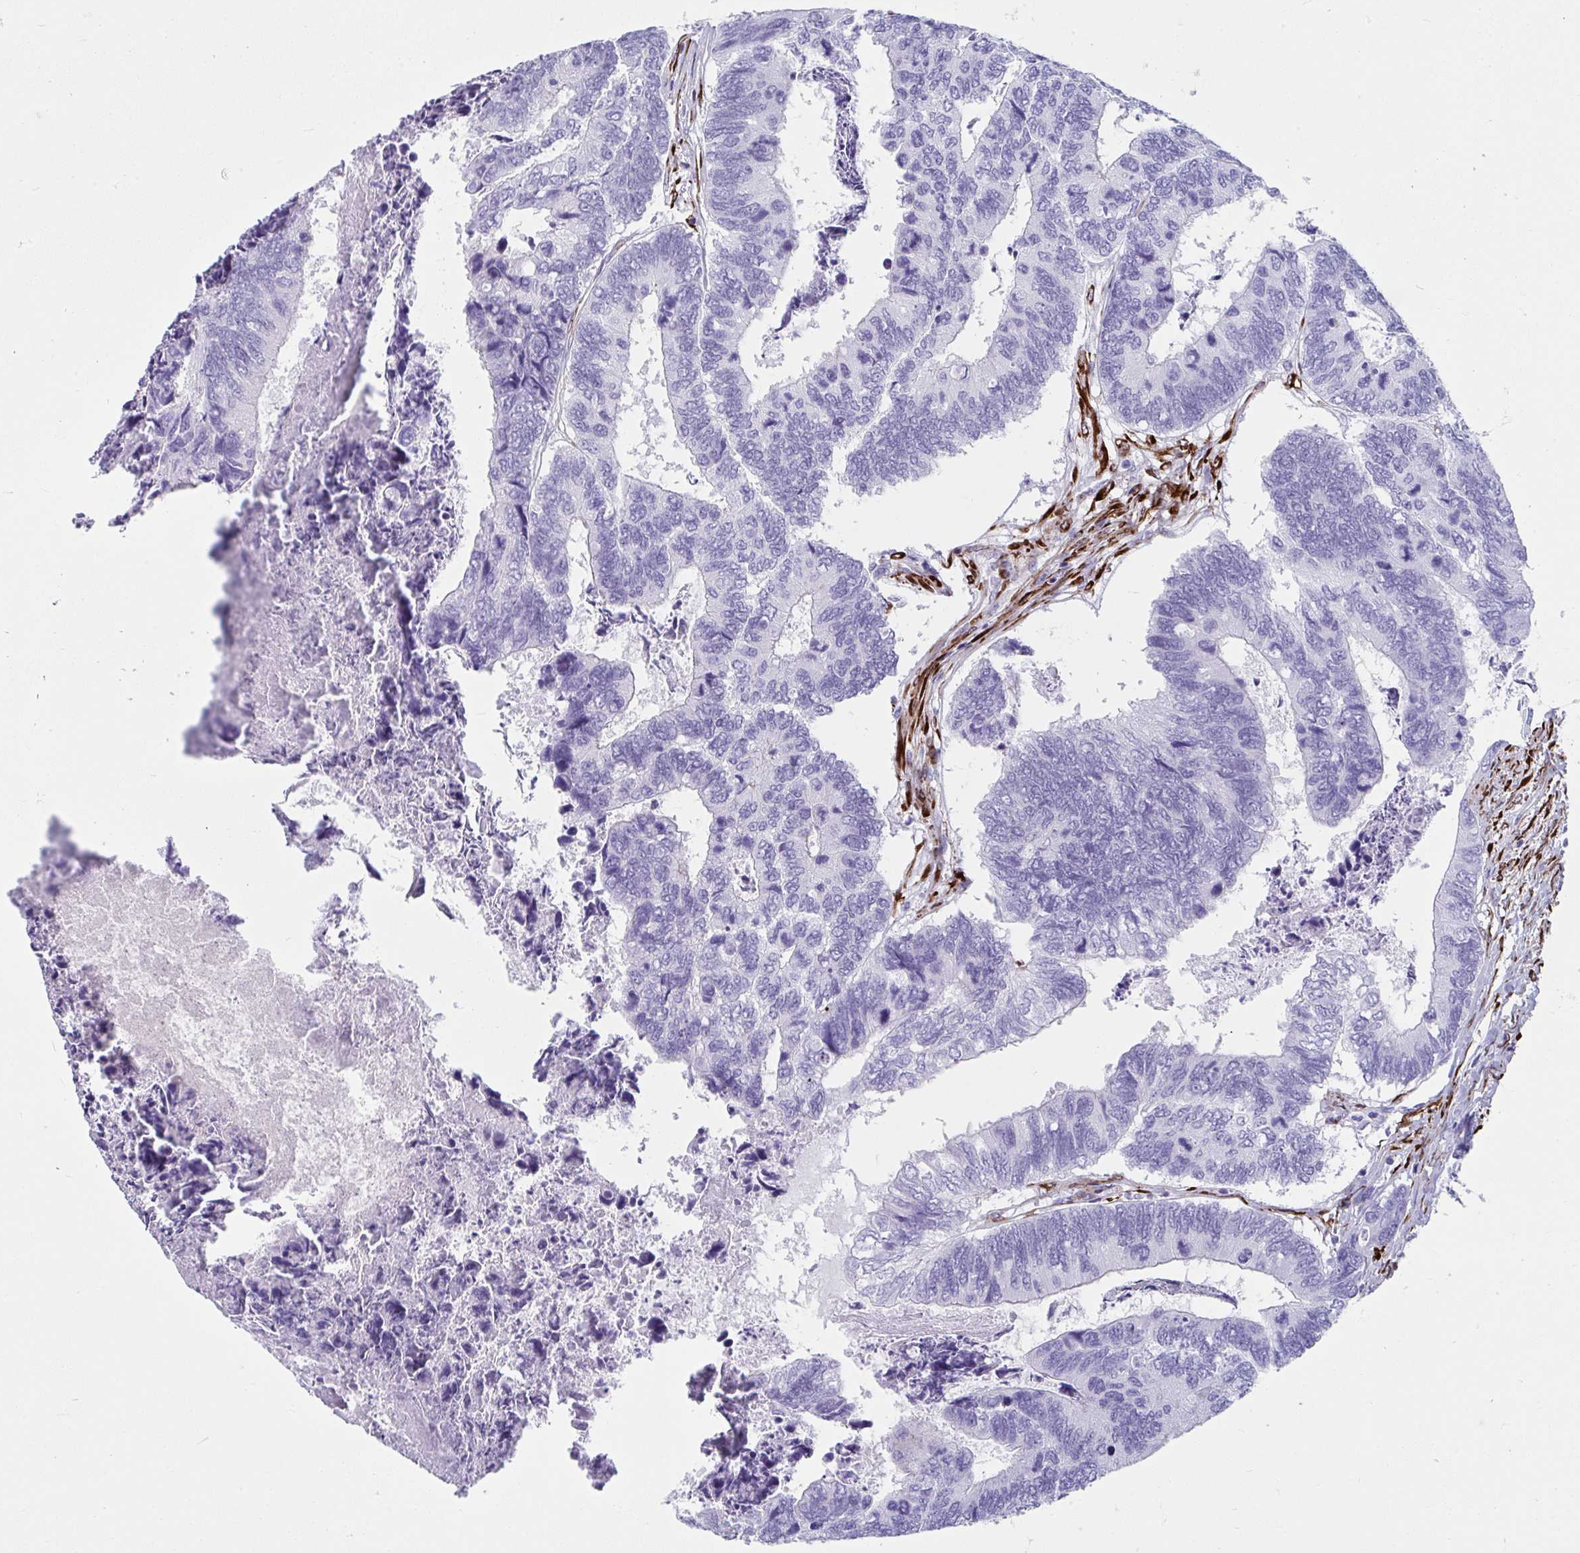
{"staining": {"intensity": "negative", "quantity": "none", "location": "none"}, "tissue": "colorectal cancer", "cell_type": "Tumor cells", "image_type": "cancer", "snomed": [{"axis": "morphology", "description": "Adenocarcinoma, NOS"}, {"axis": "topography", "description": "Colon"}], "caption": "Immunohistochemistry (IHC) photomicrograph of neoplastic tissue: human colorectal cancer (adenocarcinoma) stained with DAB (3,3'-diaminobenzidine) exhibits no significant protein expression in tumor cells.", "gene": "GRXCR2", "patient": {"sex": "female", "age": 67}}